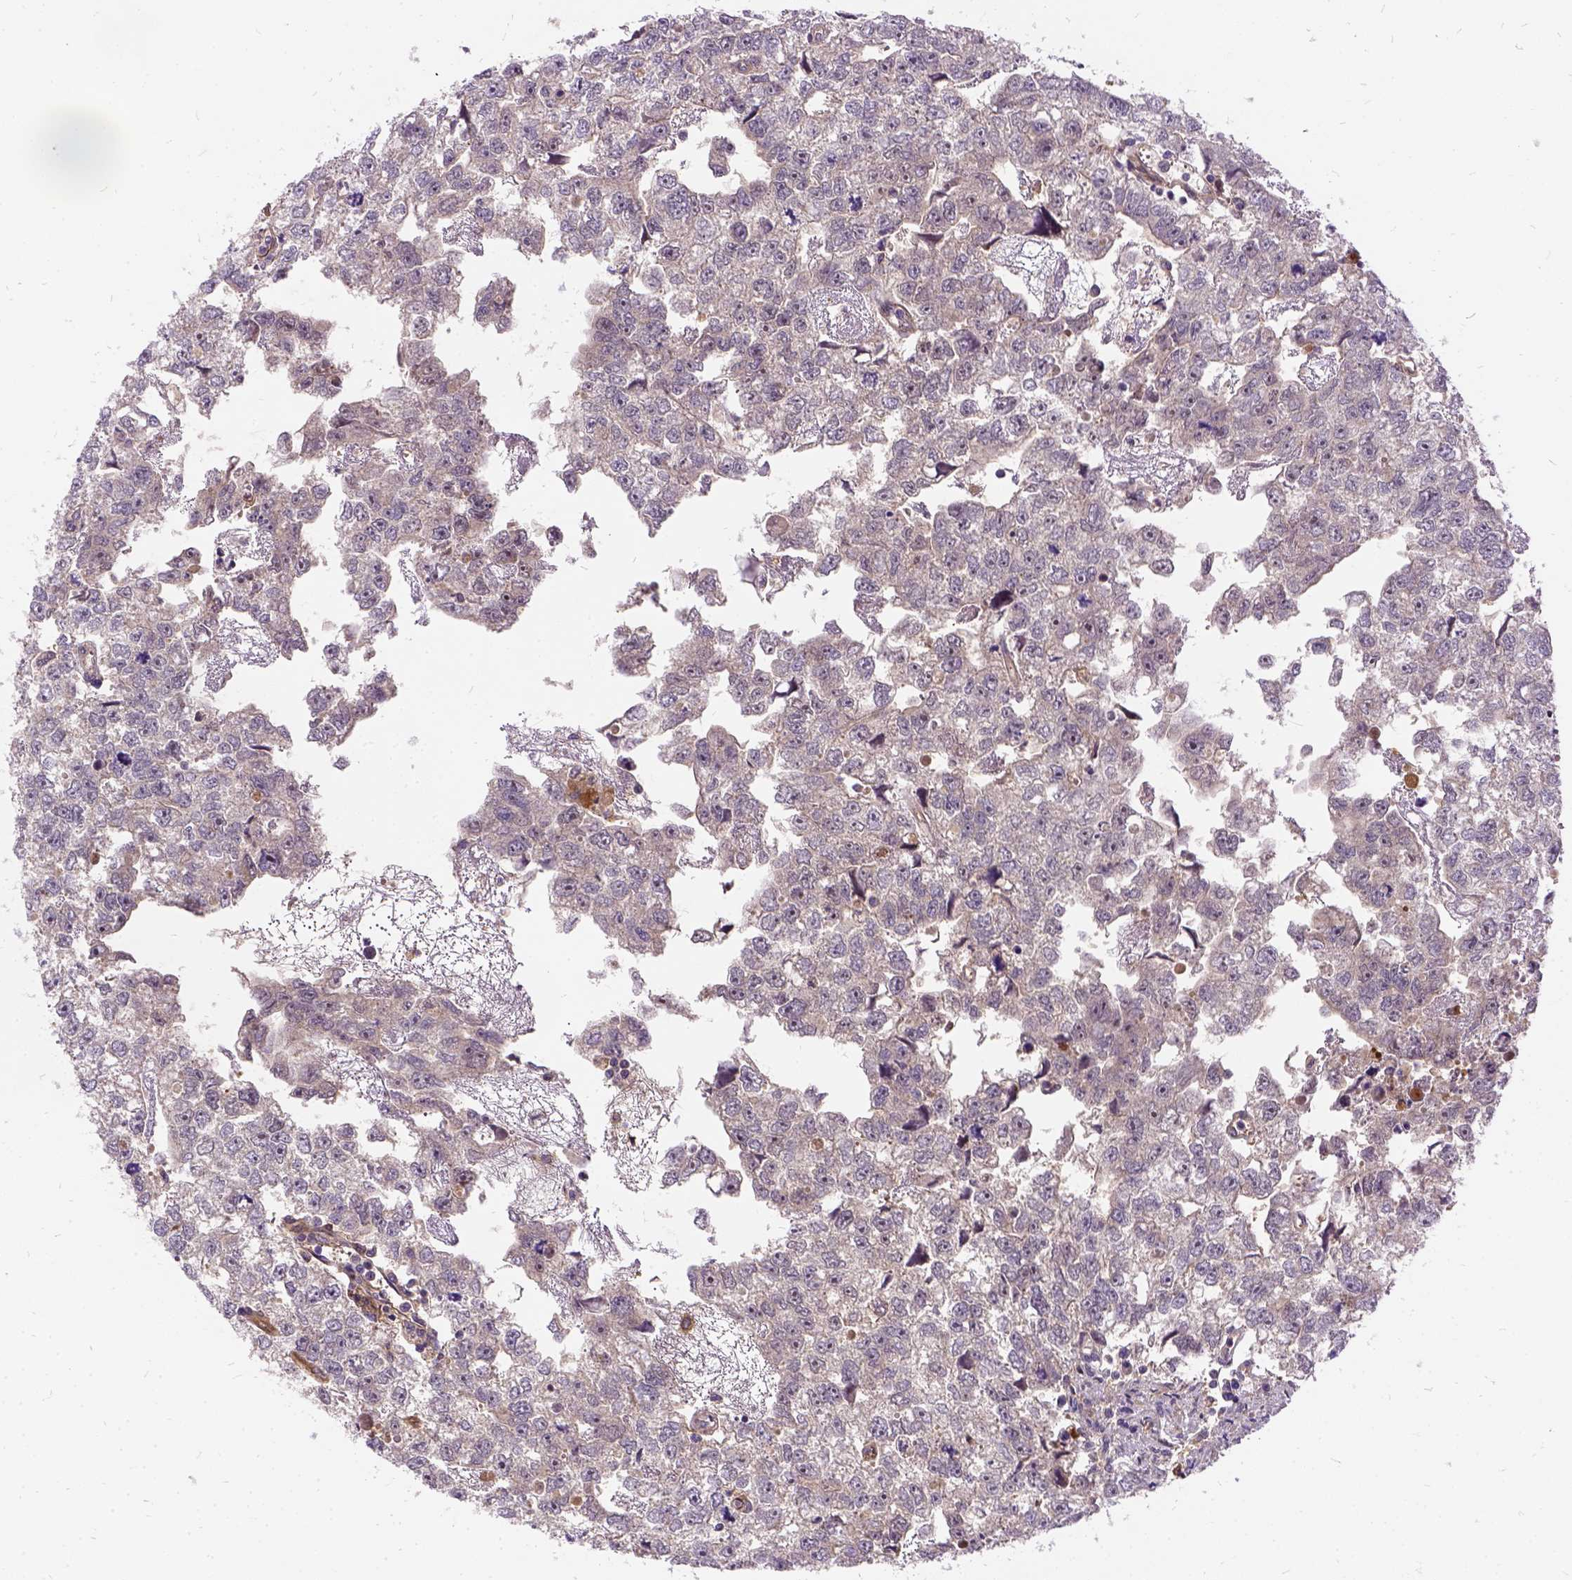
{"staining": {"intensity": "negative", "quantity": "none", "location": "none"}, "tissue": "testis cancer", "cell_type": "Tumor cells", "image_type": "cancer", "snomed": [{"axis": "morphology", "description": "Carcinoma, Embryonal, NOS"}, {"axis": "morphology", "description": "Teratoma, malignant, NOS"}, {"axis": "topography", "description": "Testis"}], "caption": "Photomicrograph shows no significant protein expression in tumor cells of testis cancer.", "gene": "ILRUN", "patient": {"sex": "male", "age": 44}}